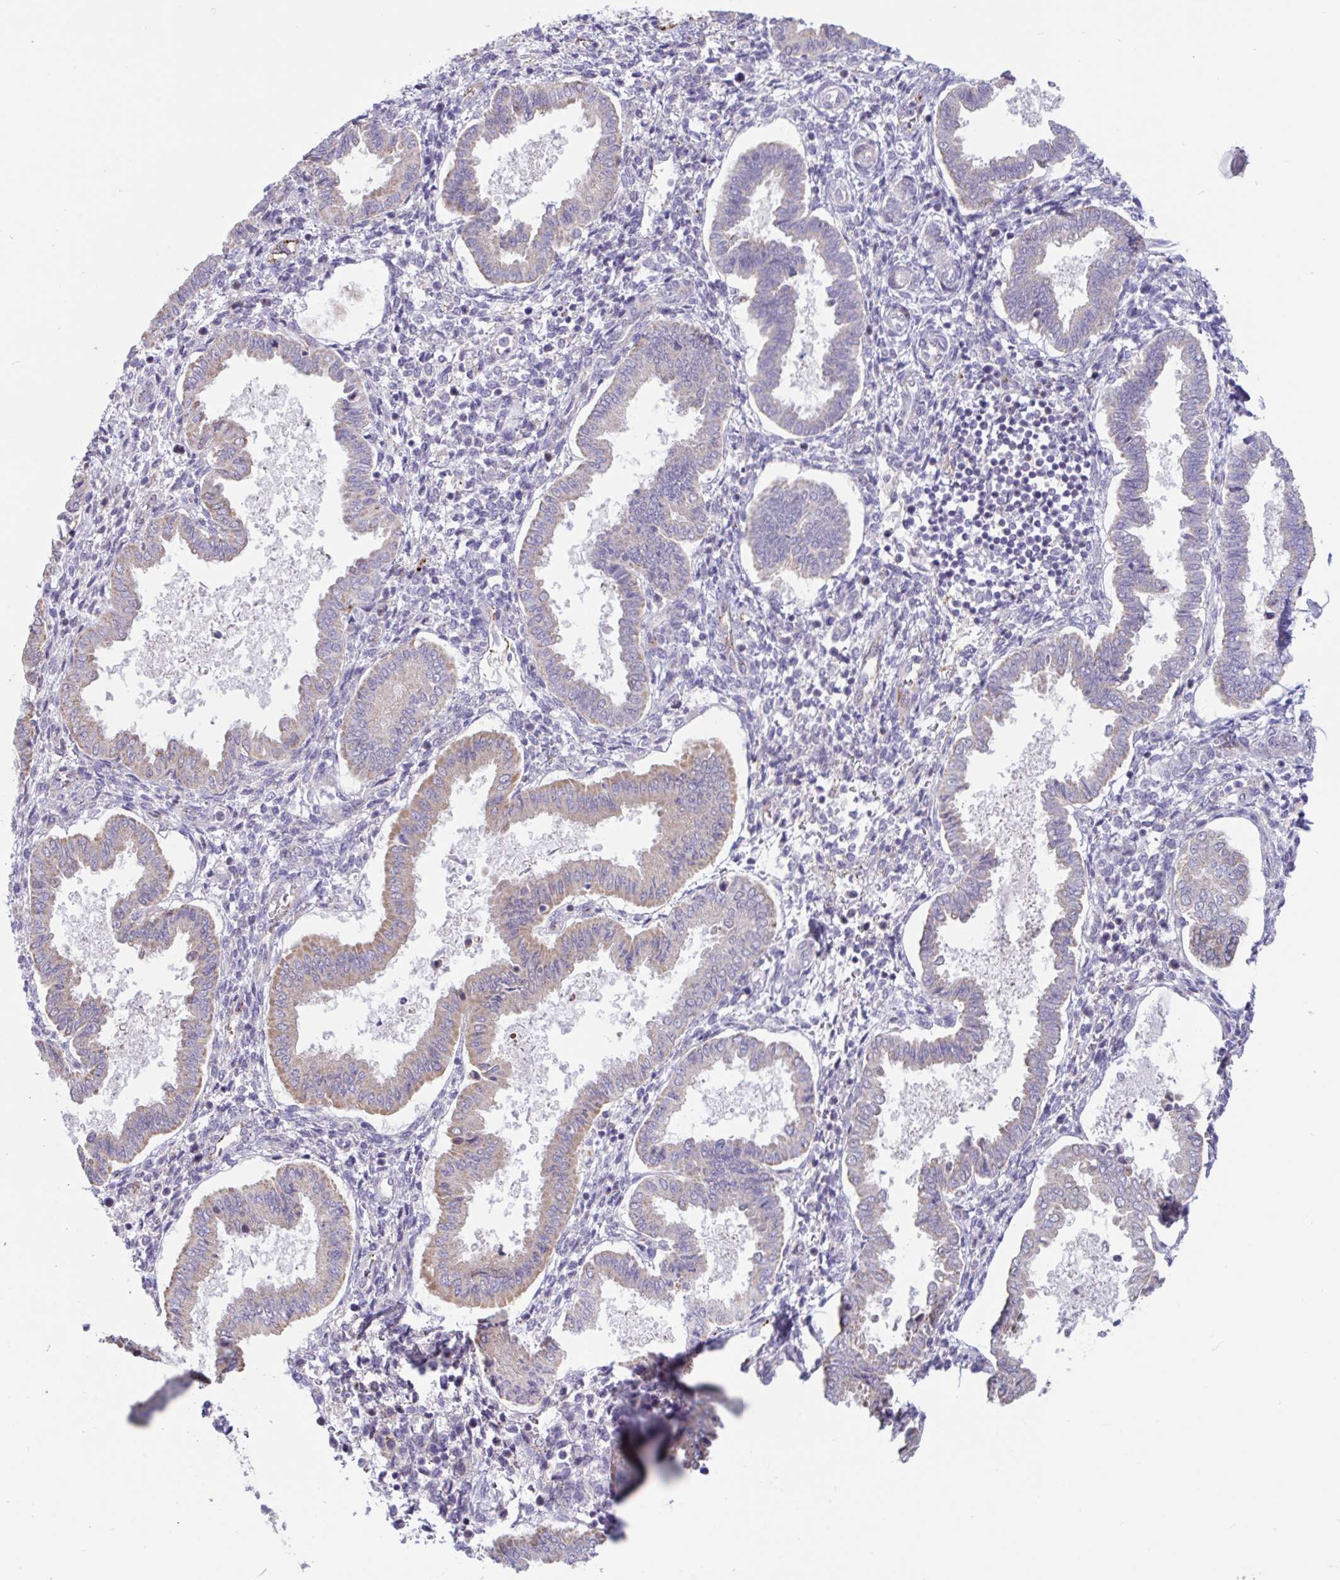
{"staining": {"intensity": "negative", "quantity": "none", "location": "none"}, "tissue": "endometrium", "cell_type": "Cells in endometrial stroma", "image_type": "normal", "snomed": [{"axis": "morphology", "description": "Normal tissue, NOS"}, {"axis": "topography", "description": "Endometrium"}], "caption": "A high-resolution histopathology image shows IHC staining of benign endometrium, which shows no significant staining in cells in endometrial stroma.", "gene": "IL37", "patient": {"sex": "female", "age": 24}}